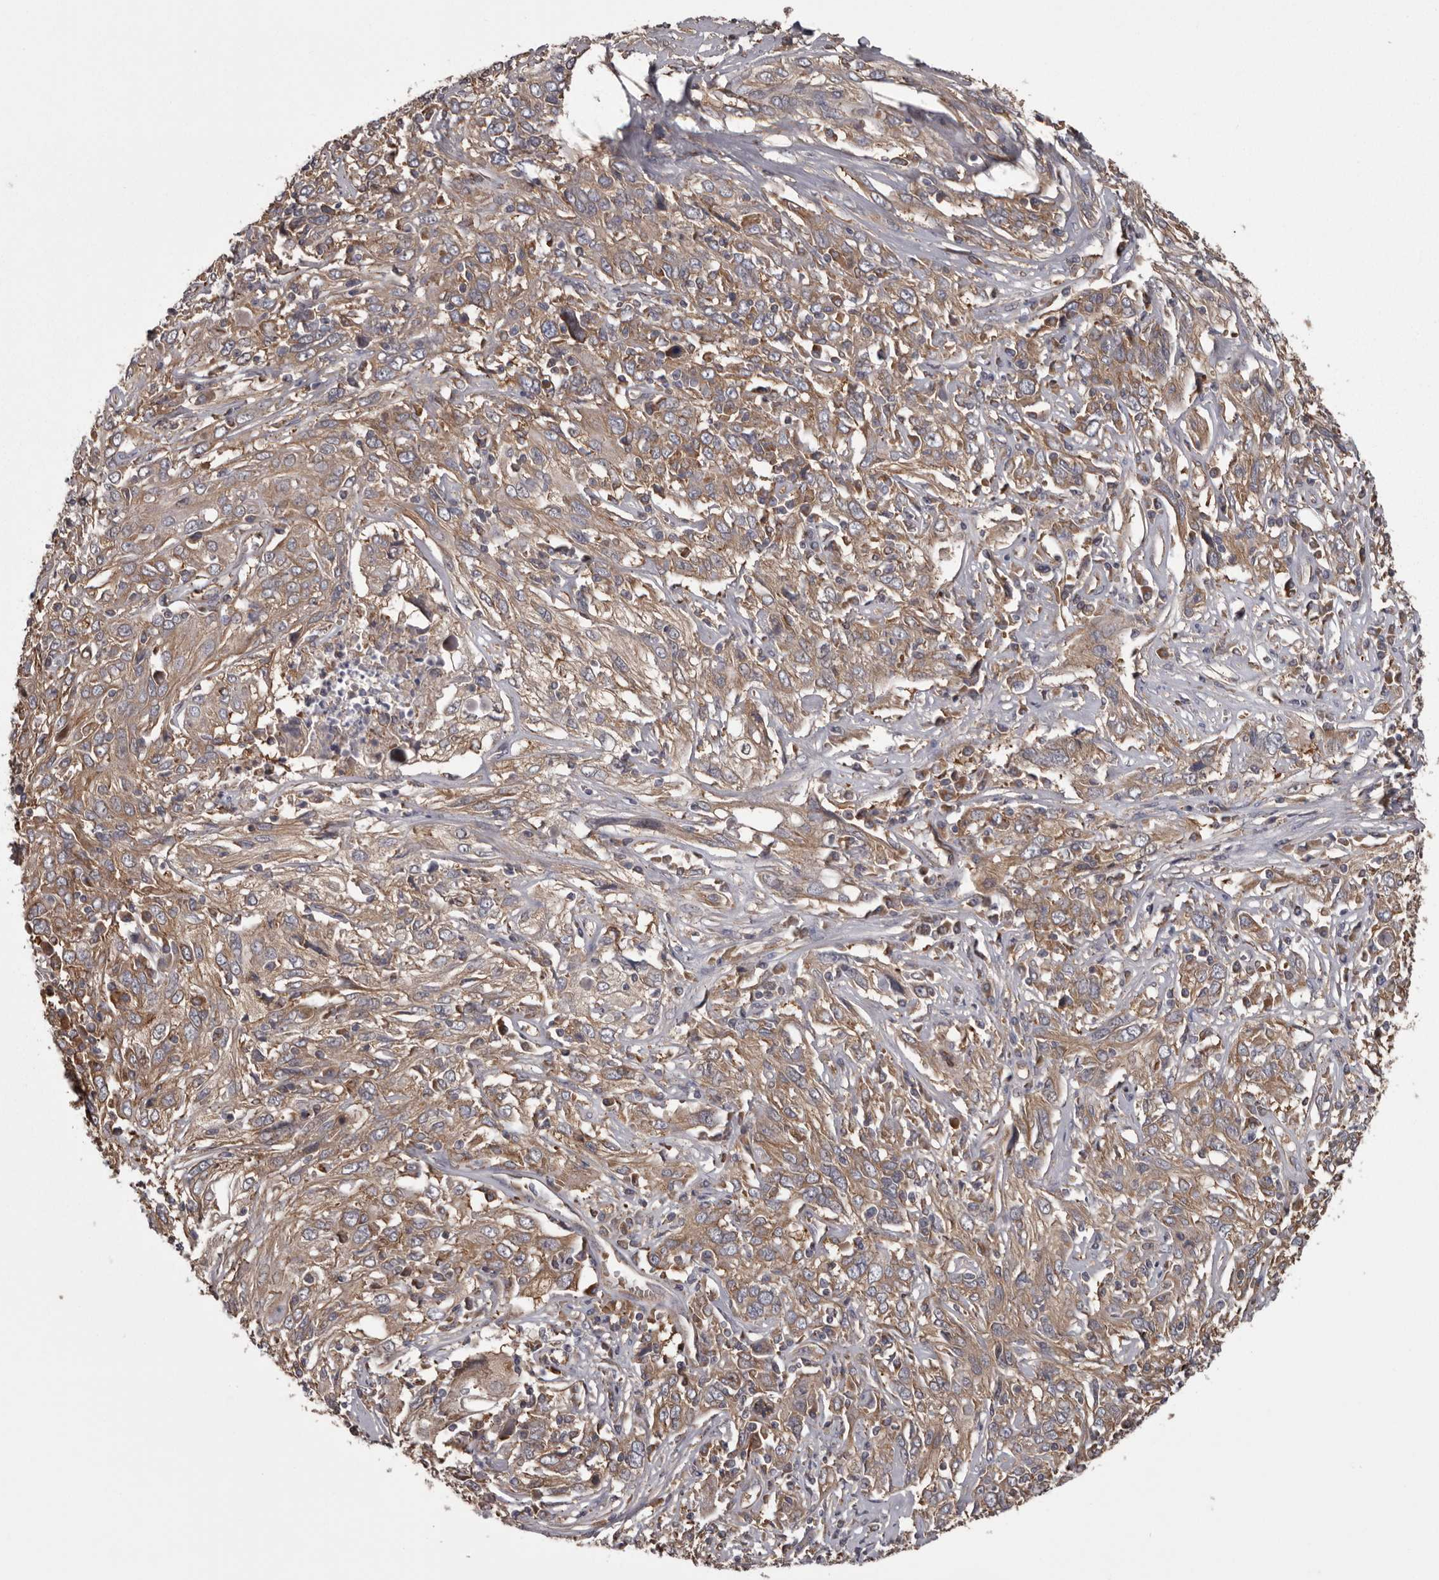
{"staining": {"intensity": "weak", "quantity": ">75%", "location": "cytoplasmic/membranous"}, "tissue": "cervical cancer", "cell_type": "Tumor cells", "image_type": "cancer", "snomed": [{"axis": "morphology", "description": "Squamous cell carcinoma, NOS"}, {"axis": "topography", "description": "Cervix"}], "caption": "A micrograph showing weak cytoplasmic/membranous staining in approximately >75% of tumor cells in squamous cell carcinoma (cervical), as visualized by brown immunohistochemical staining.", "gene": "DARS1", "patient": {"sex": "female", "age": 46}}